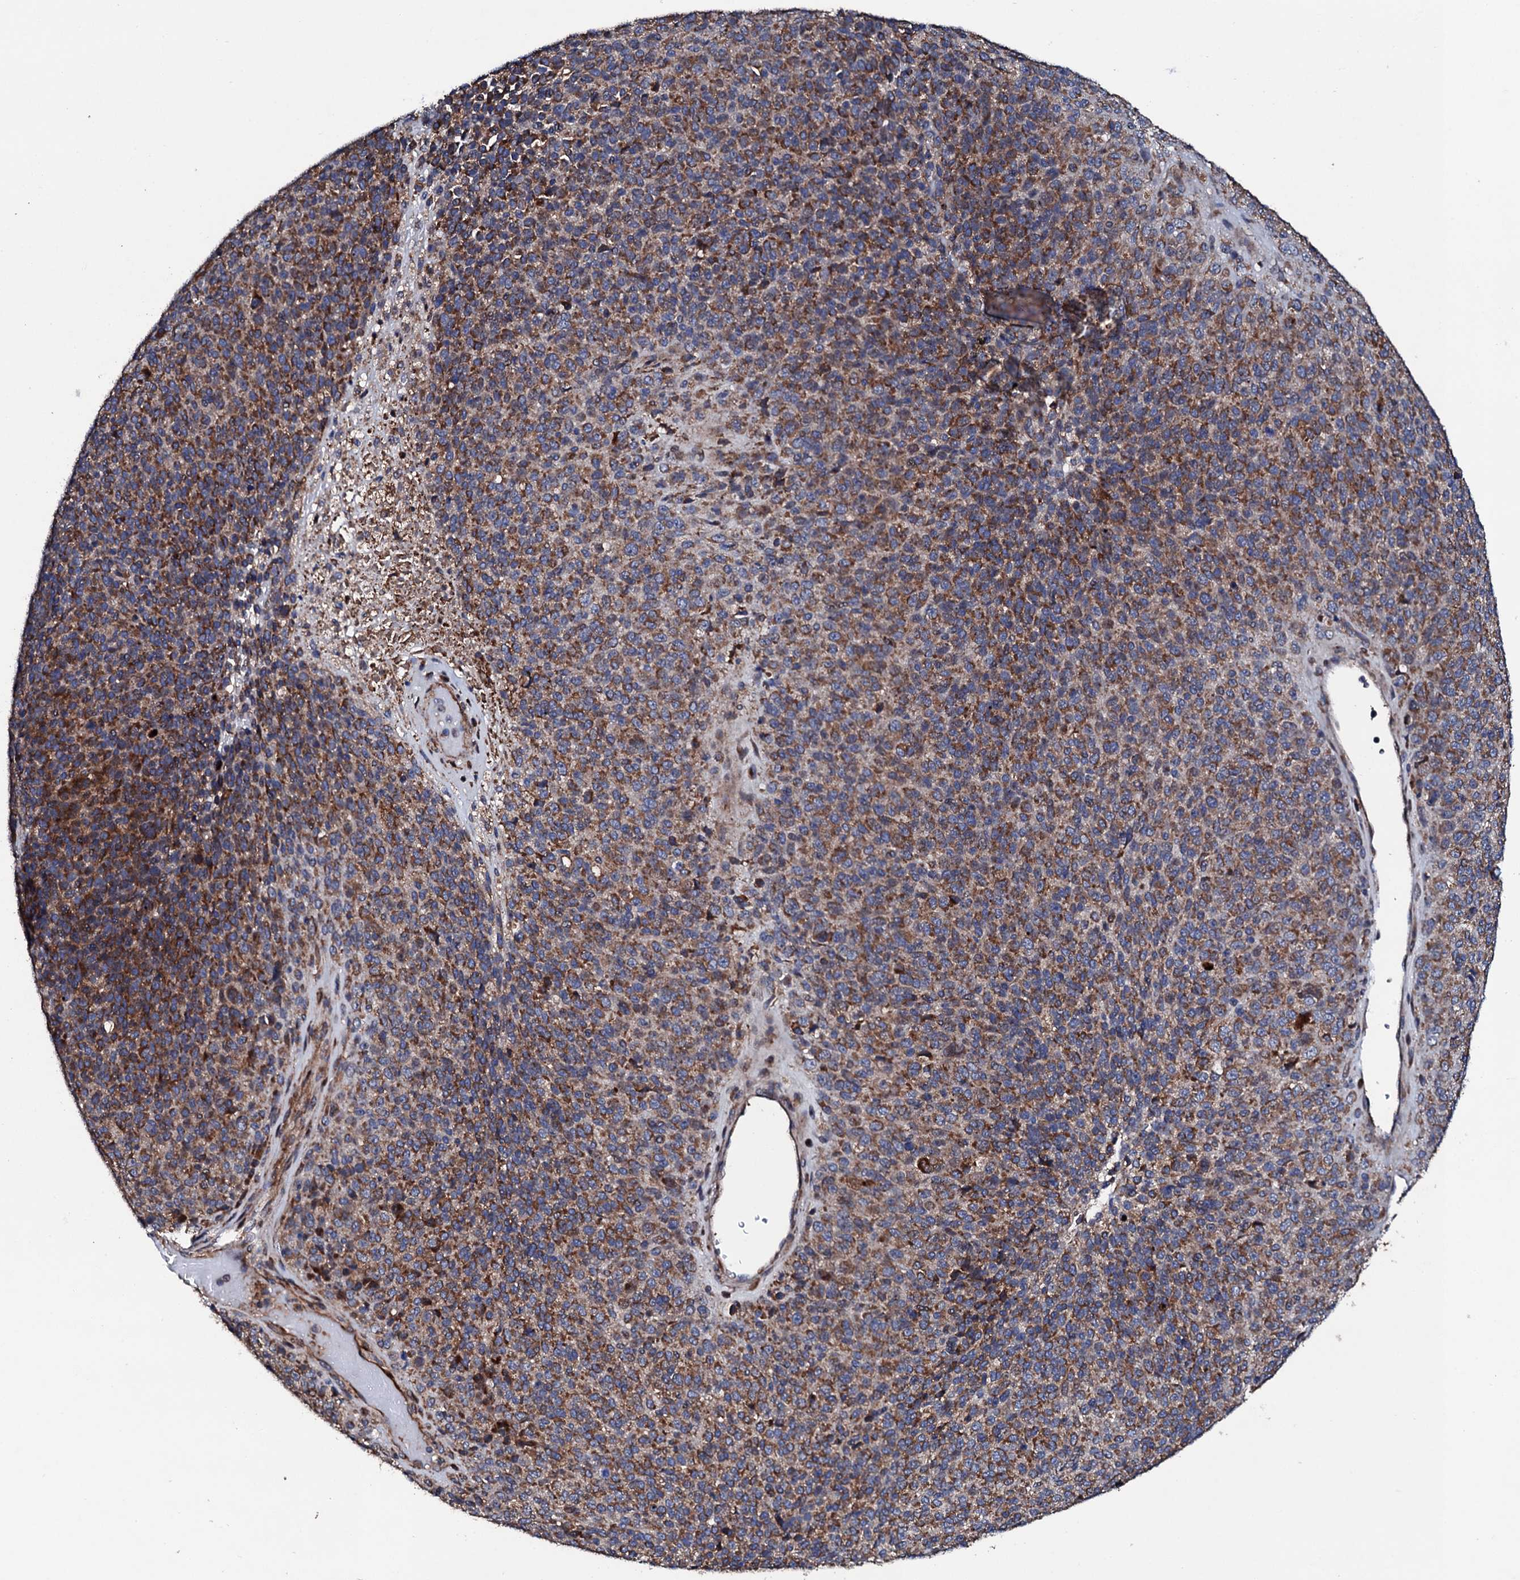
{"staining": {"intensity": "strong", "quantity": ">75%", "location": "cytoplasmic/membranous"}, "tissue": "melanoma", "cell_type": "Tumor cells", "image_type": "cancer", "snomed": [{"axis": "morphology", "description": "Malignant melanoma, Metastatic site"}, {"axis": "topography", "description": "Brain"}], "caption": "Immunohistochemistry photomicrograph of neoplastic tissue: malignant melanoma (metastatic site) stained using immunohistochemistry (IHC) shows high levels of strong protein expression localized specifically in the cytoplasmic/membranous of tumor cells, appearing as a cytoplasmic/membranous brown color.", "gene": "LIPT2", "patient": {"sex": "female", "age": 56}}